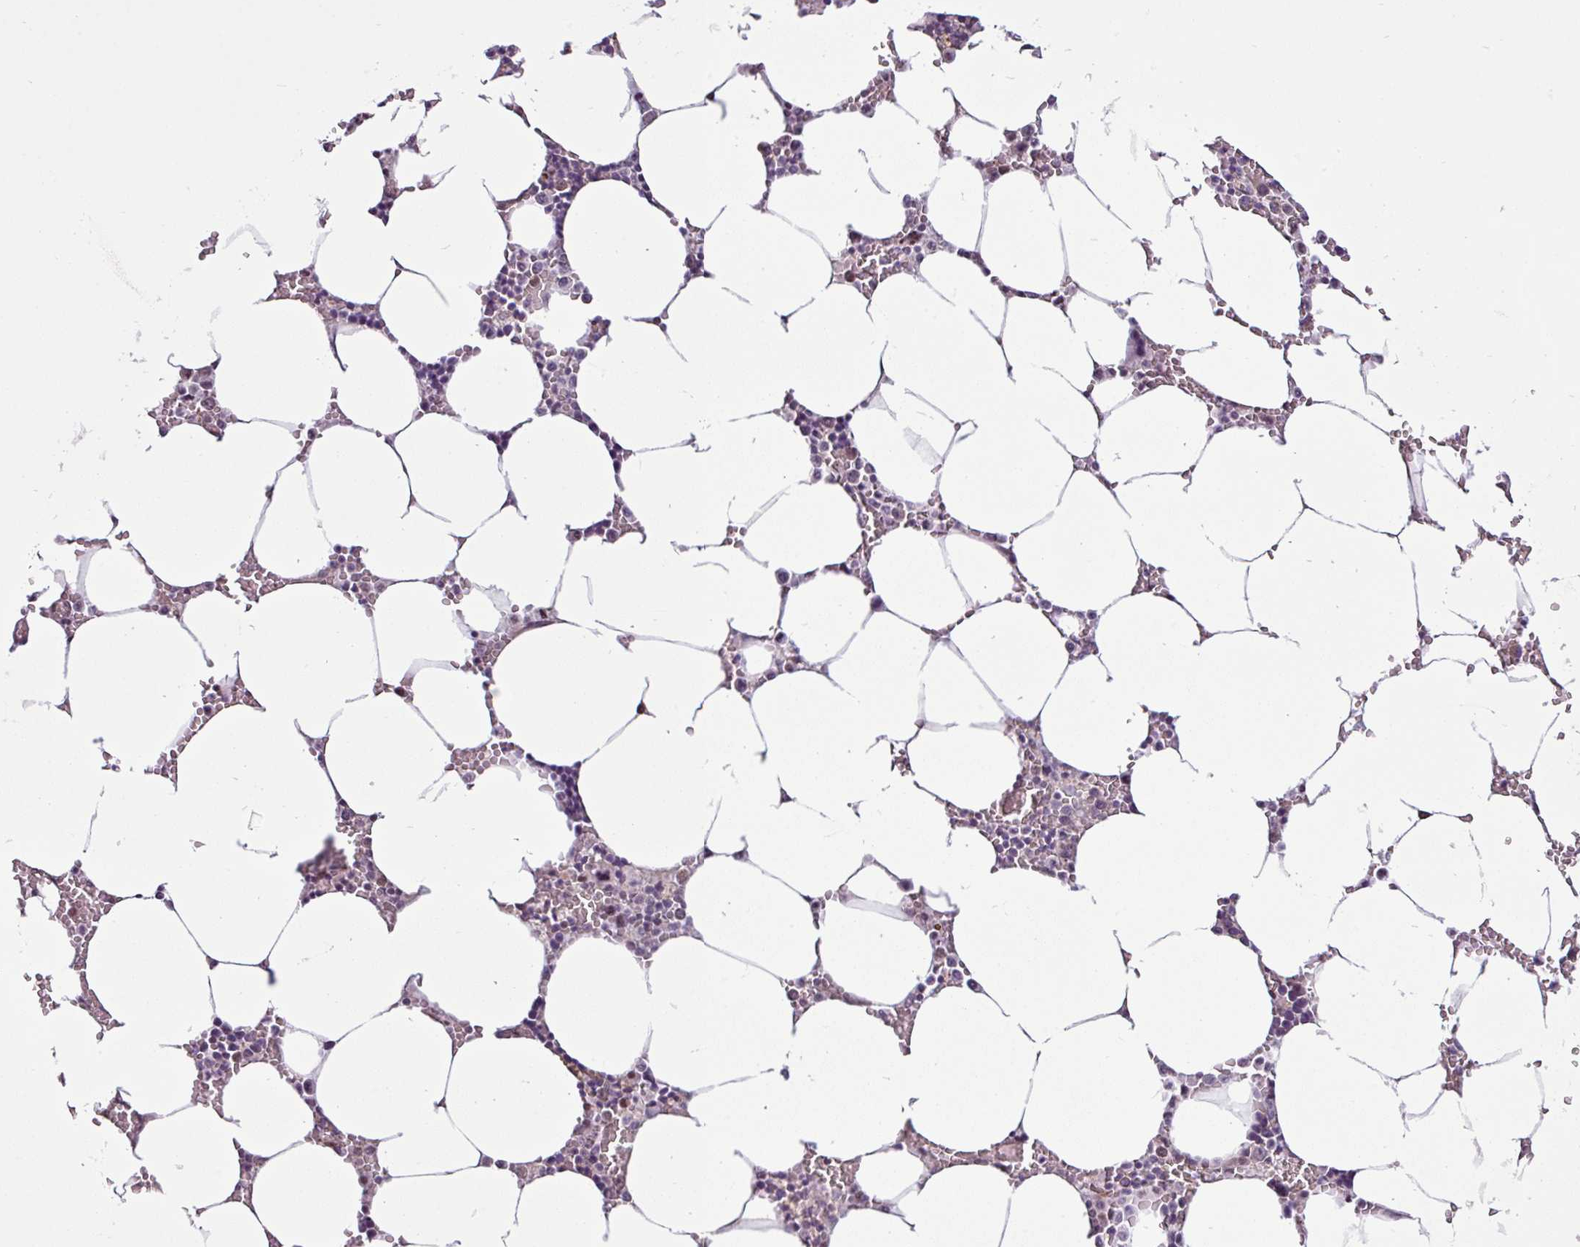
{"staining": {"intensity": "negative", "quantity": "none", "location": "none"}, "tissue": "bone marrow", "cell_type": "Hematopoietic cells", "image_type": "normal", "snomed": [{"axis": "morphology", "description": "Normal tissue, NOS"}, {"axis": "topography", "description": "Bone marrow"}], "caption": "This image is of benign bone marrow stained with immunohistochemistry to label a protein in brown with the nuclei are counter-stained blue. There is no positivity in hematopoietic cells.", "gene": "GPT2", "patient": {"sex": "male", "age": 70}}